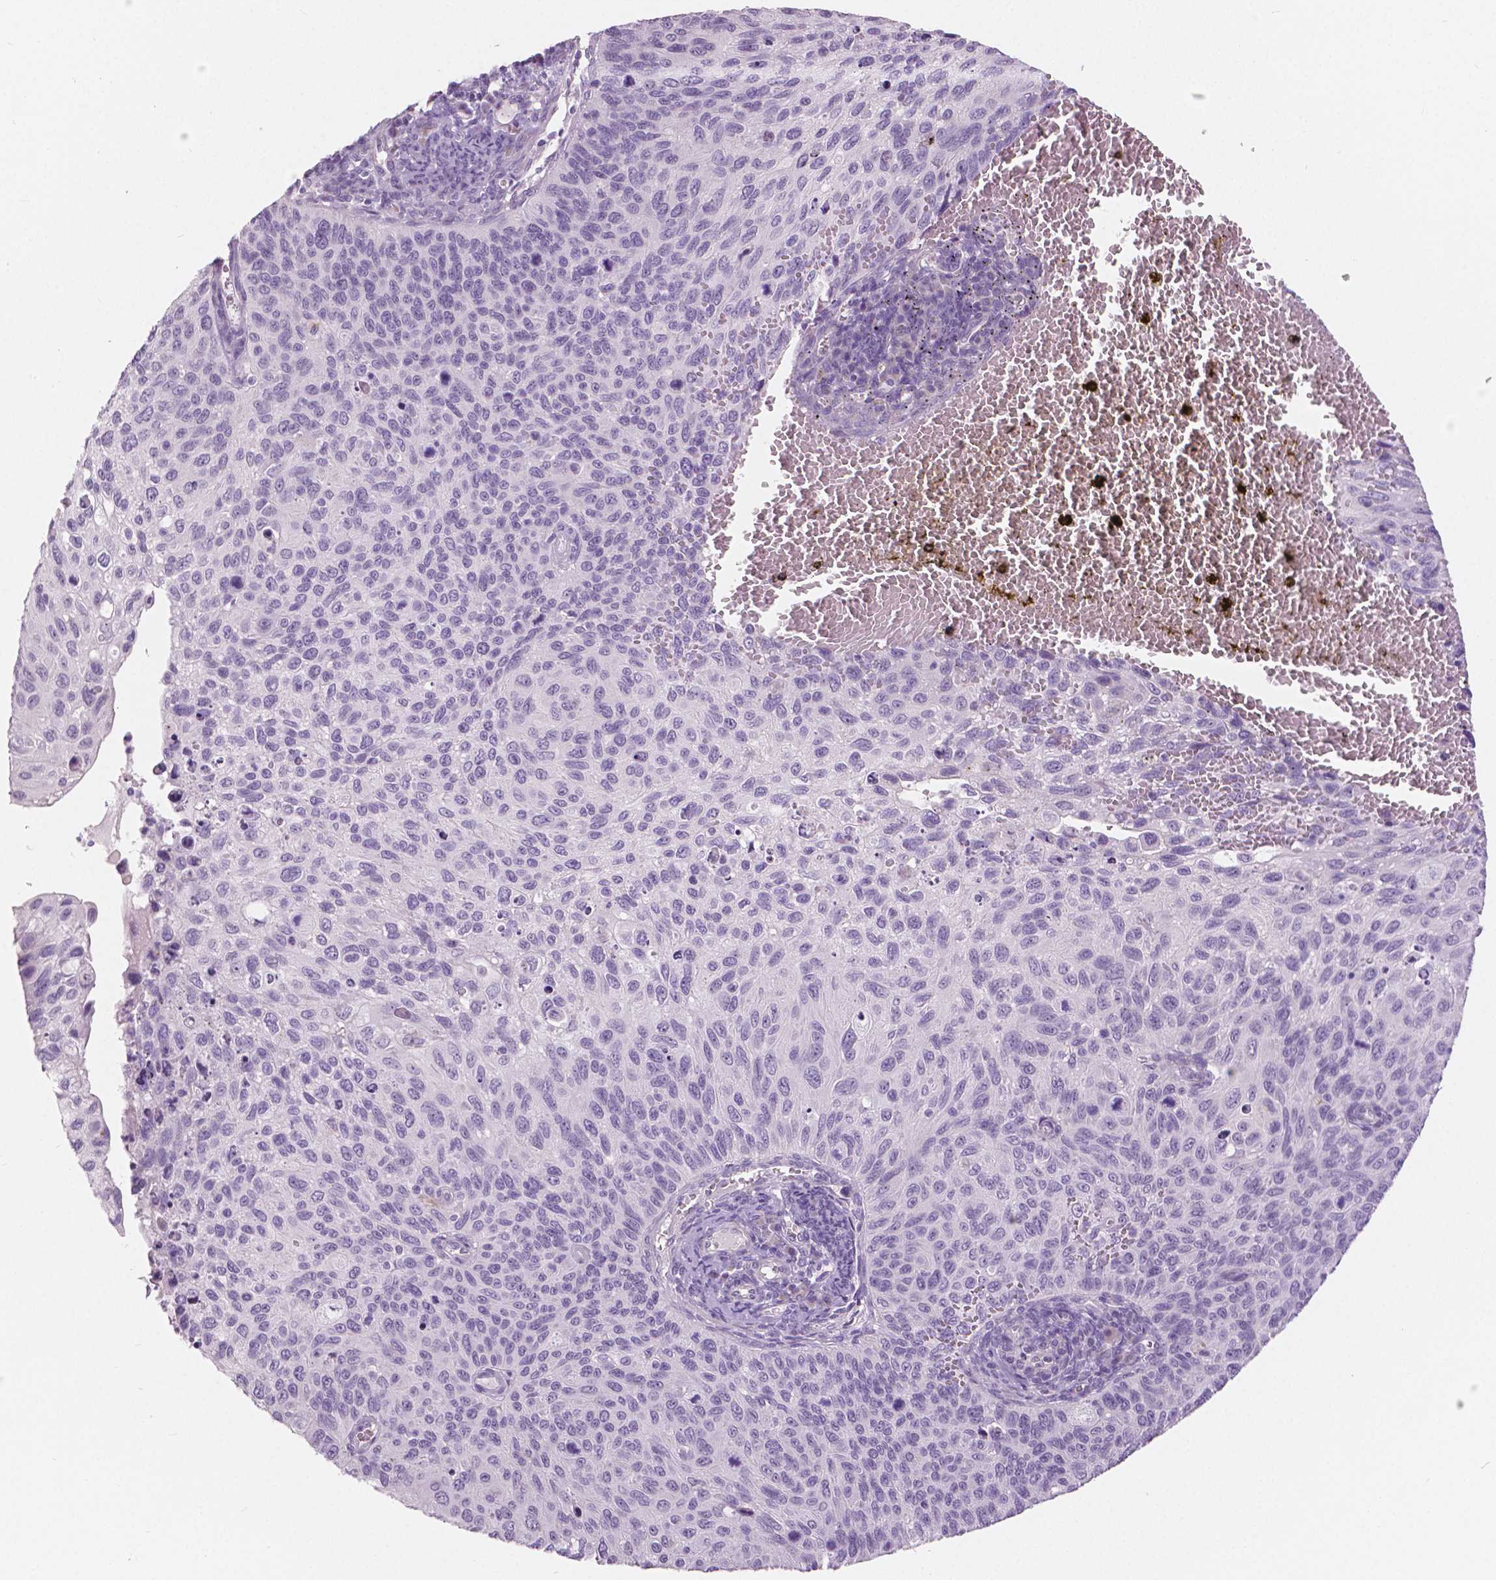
{"staining": {"intensity": "negative", "quantity": "none", "location": "none"}, "tissue": "cervical cancer", "cell_type": "Tumor cells", "image_type": "cancer", "snomed": [{"axis": "morphology", "description": "Squamous cell carcinoma, NOS"}, {"axis": "topography", "description": "Cervix"}], "caption": "Protein analysis of cervical squamous cell carcinoma shows no significant staining in tumor cells.", "gene": "A4GNT", "patient": {"sex": "female", "age": 70}}